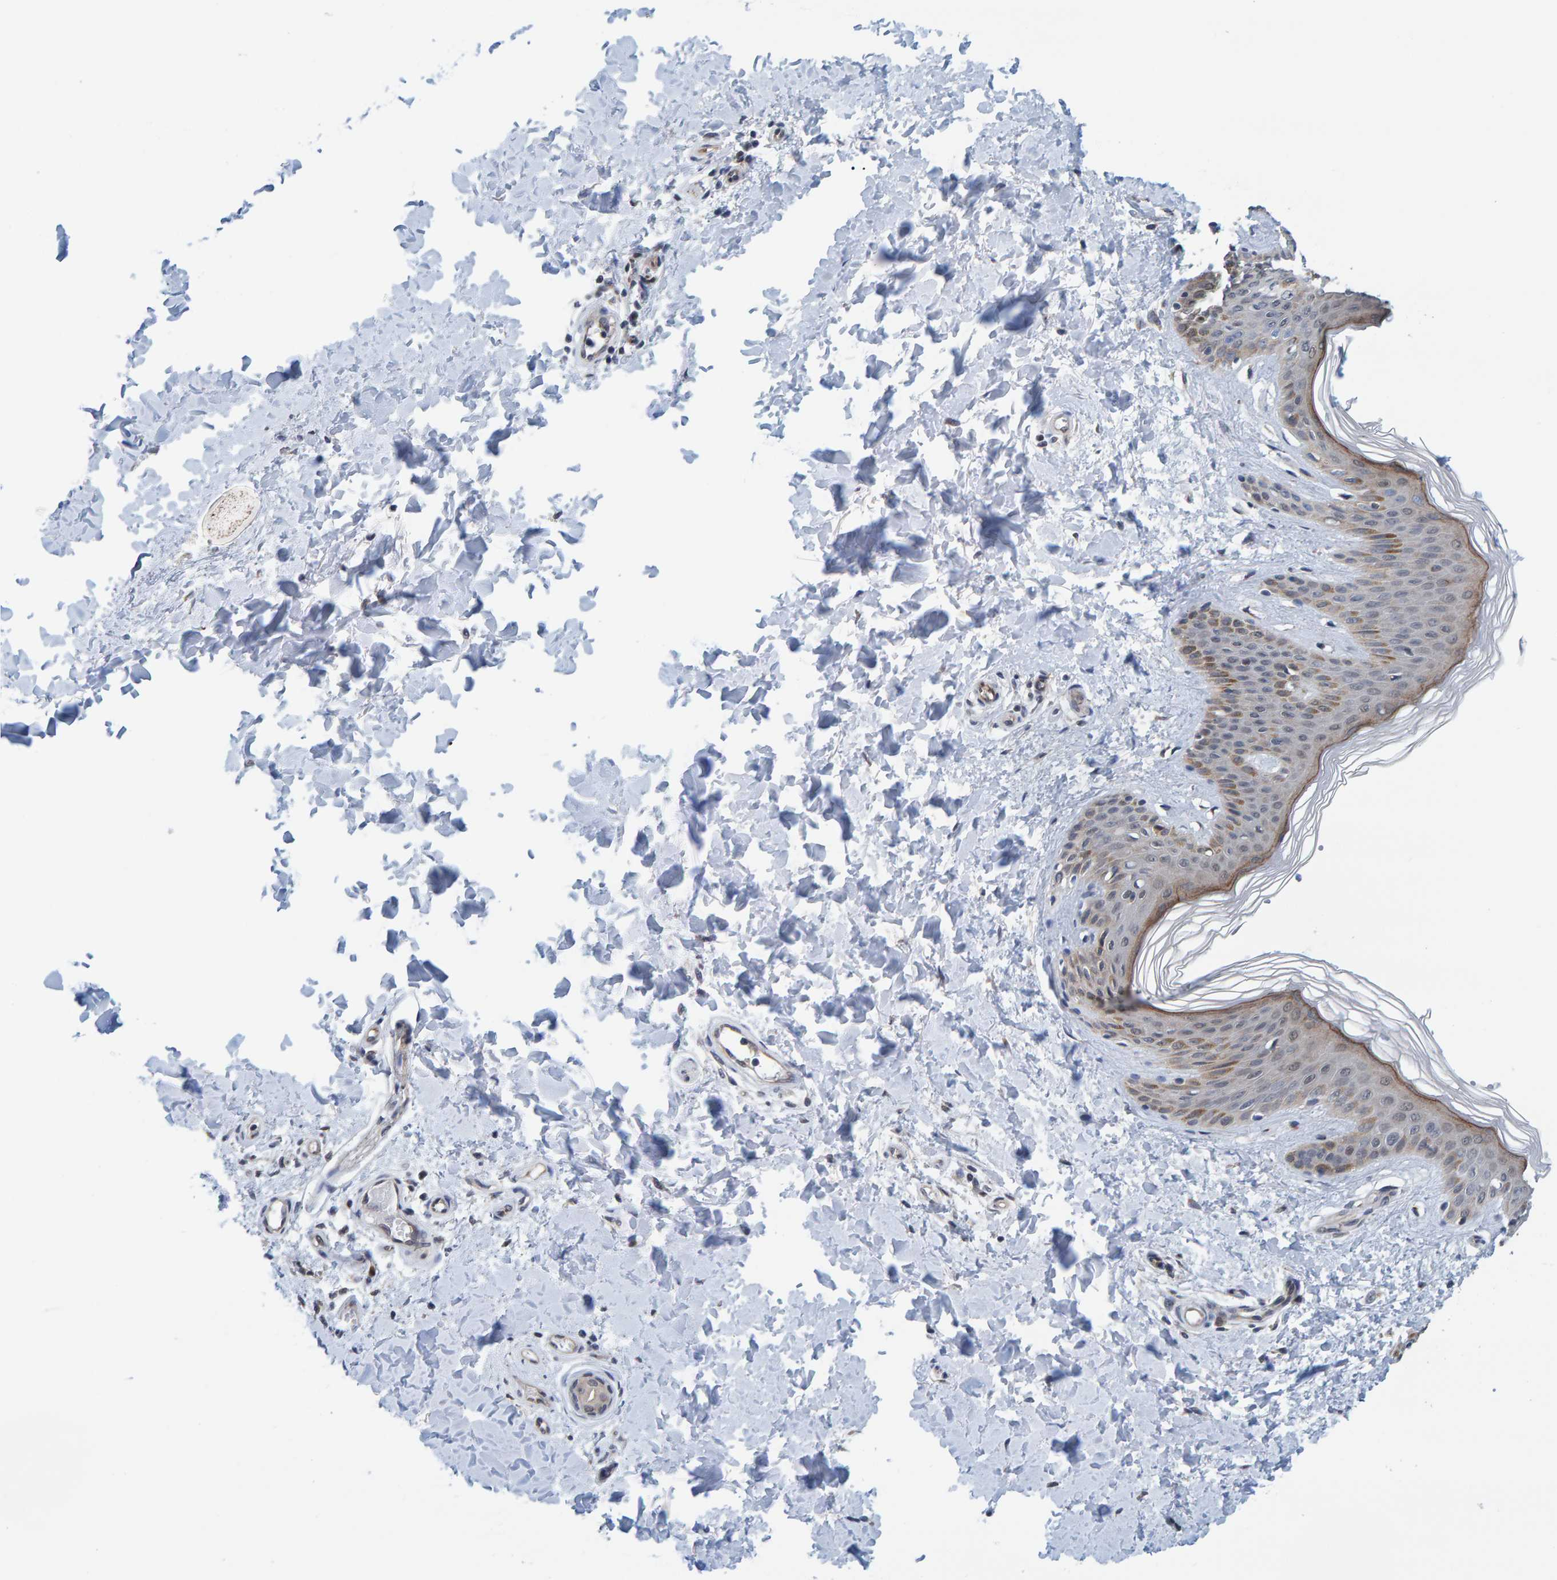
{"staining": {"intensity": "negative", "quantity": "none", "location": "none"}, "tissue": "skin", "cell_type": "Fibroblasts", "image_type": "normal", "snomed": [{"axis": "morphology", "description": "Normal tissue, NOS"}, {"axis": "morphology", "description": "Neoplasm, benign, NOS"}, {"axis": "topography", "description": "Skin"}, {"axis": "topography", "description": "Soft tissue"}], "caption": "High magnification brightfield microscopy of normal skin stained with DAB (brown) and counterstained with hematoxylin (blue): fibroblasts show no significant expression.", "gene": "SCRN2", "patient": {"sex": "male", "age": 26}}